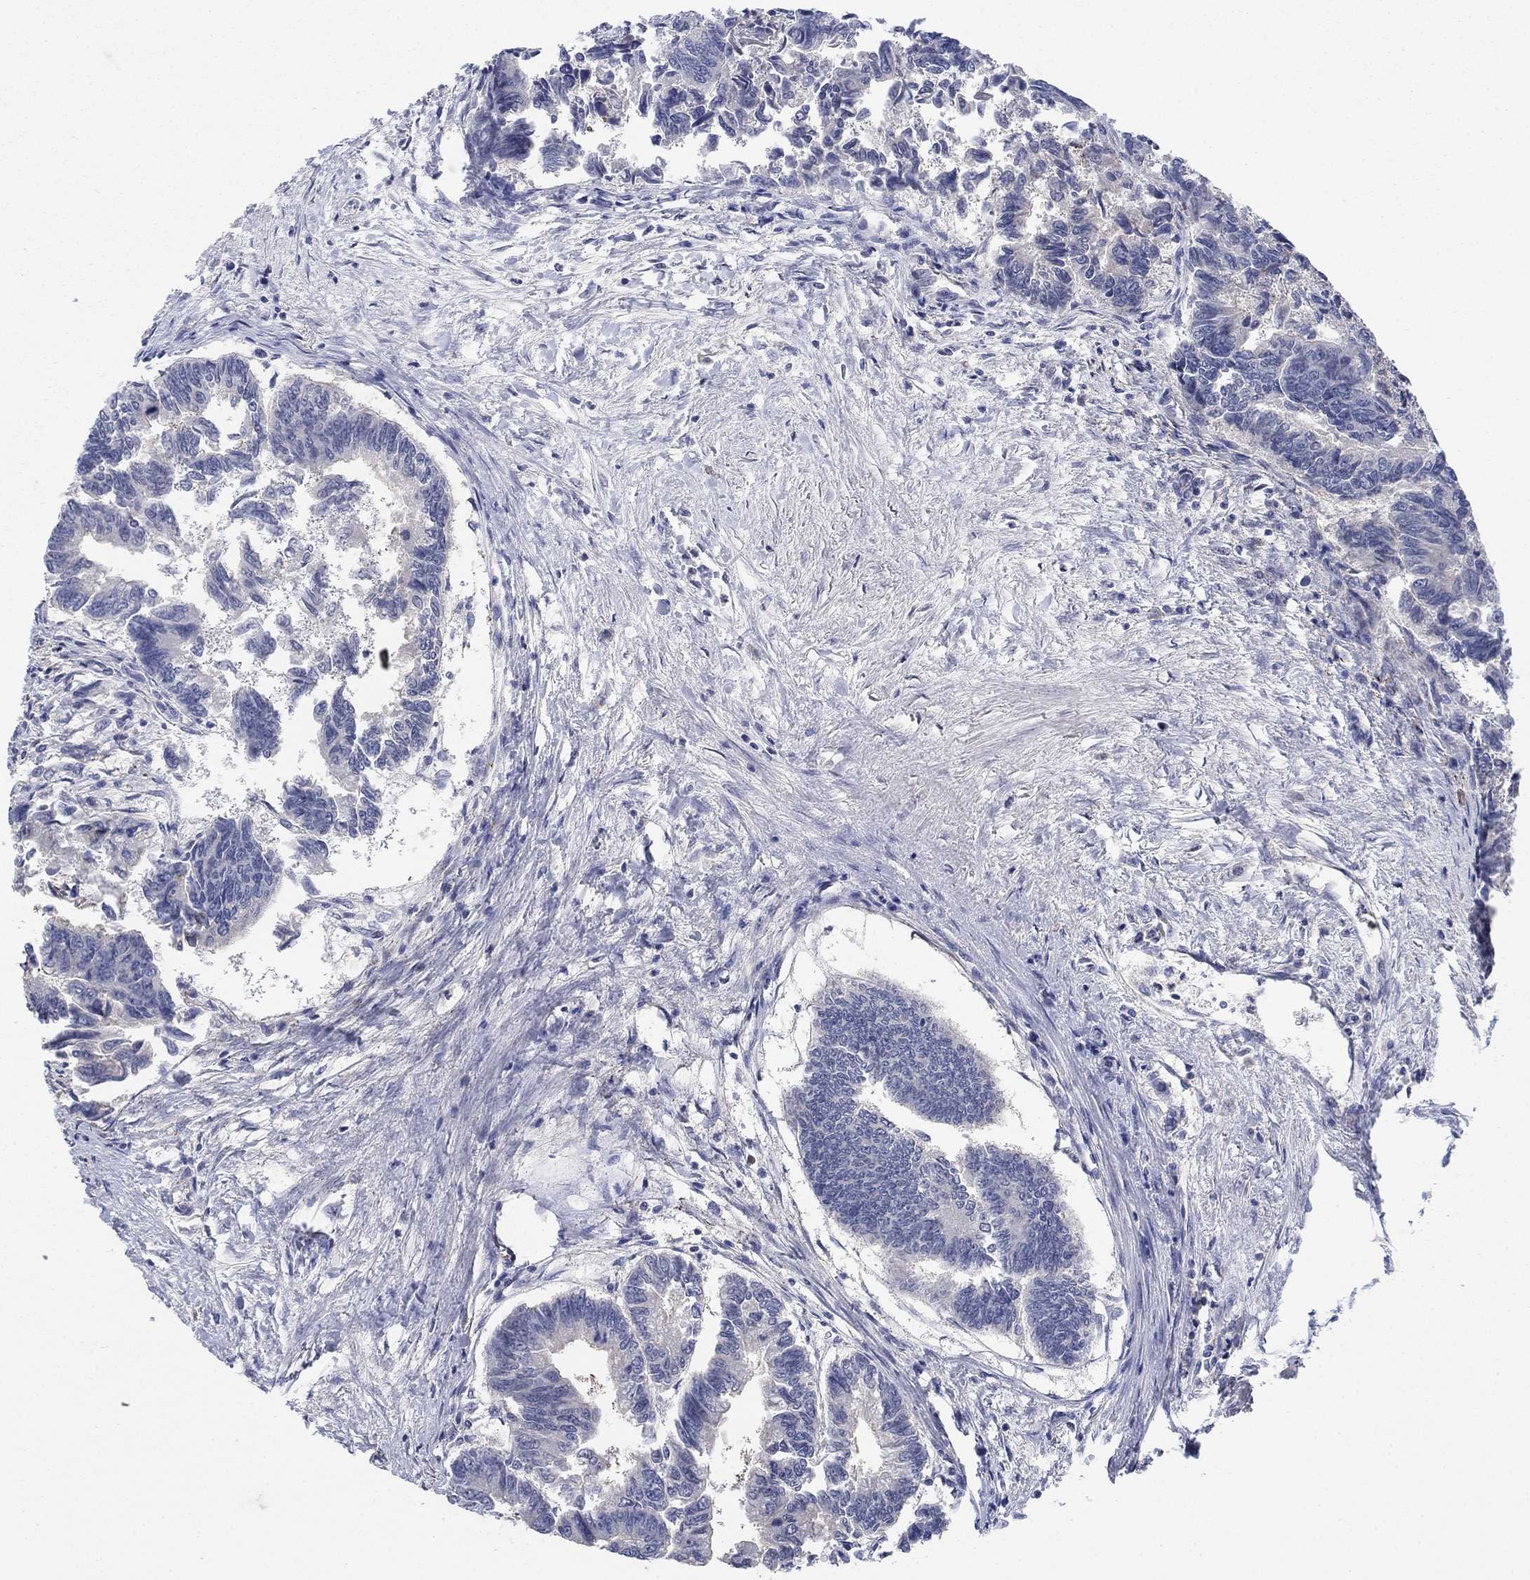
{"staining": {"intensity": "weak", "quantity": "<25%", "location": "cytoplasmic/membranous"}, "tissue": "colorectal cancer", "cell_type": "Tumor cells", "image_type": "cancer", "snomed": [{"axis": "morphology", "description": "Adenocarcinoma, NOS"}, {"axis": "topography", "description": "Colon"}], "caption": "Protein analysis of colorectal cancer (adenocarcinoma) shows no significant staining in tumor cells.", "gene": "PNPLA2", "patient": {"sex": "female", "age": 65}}